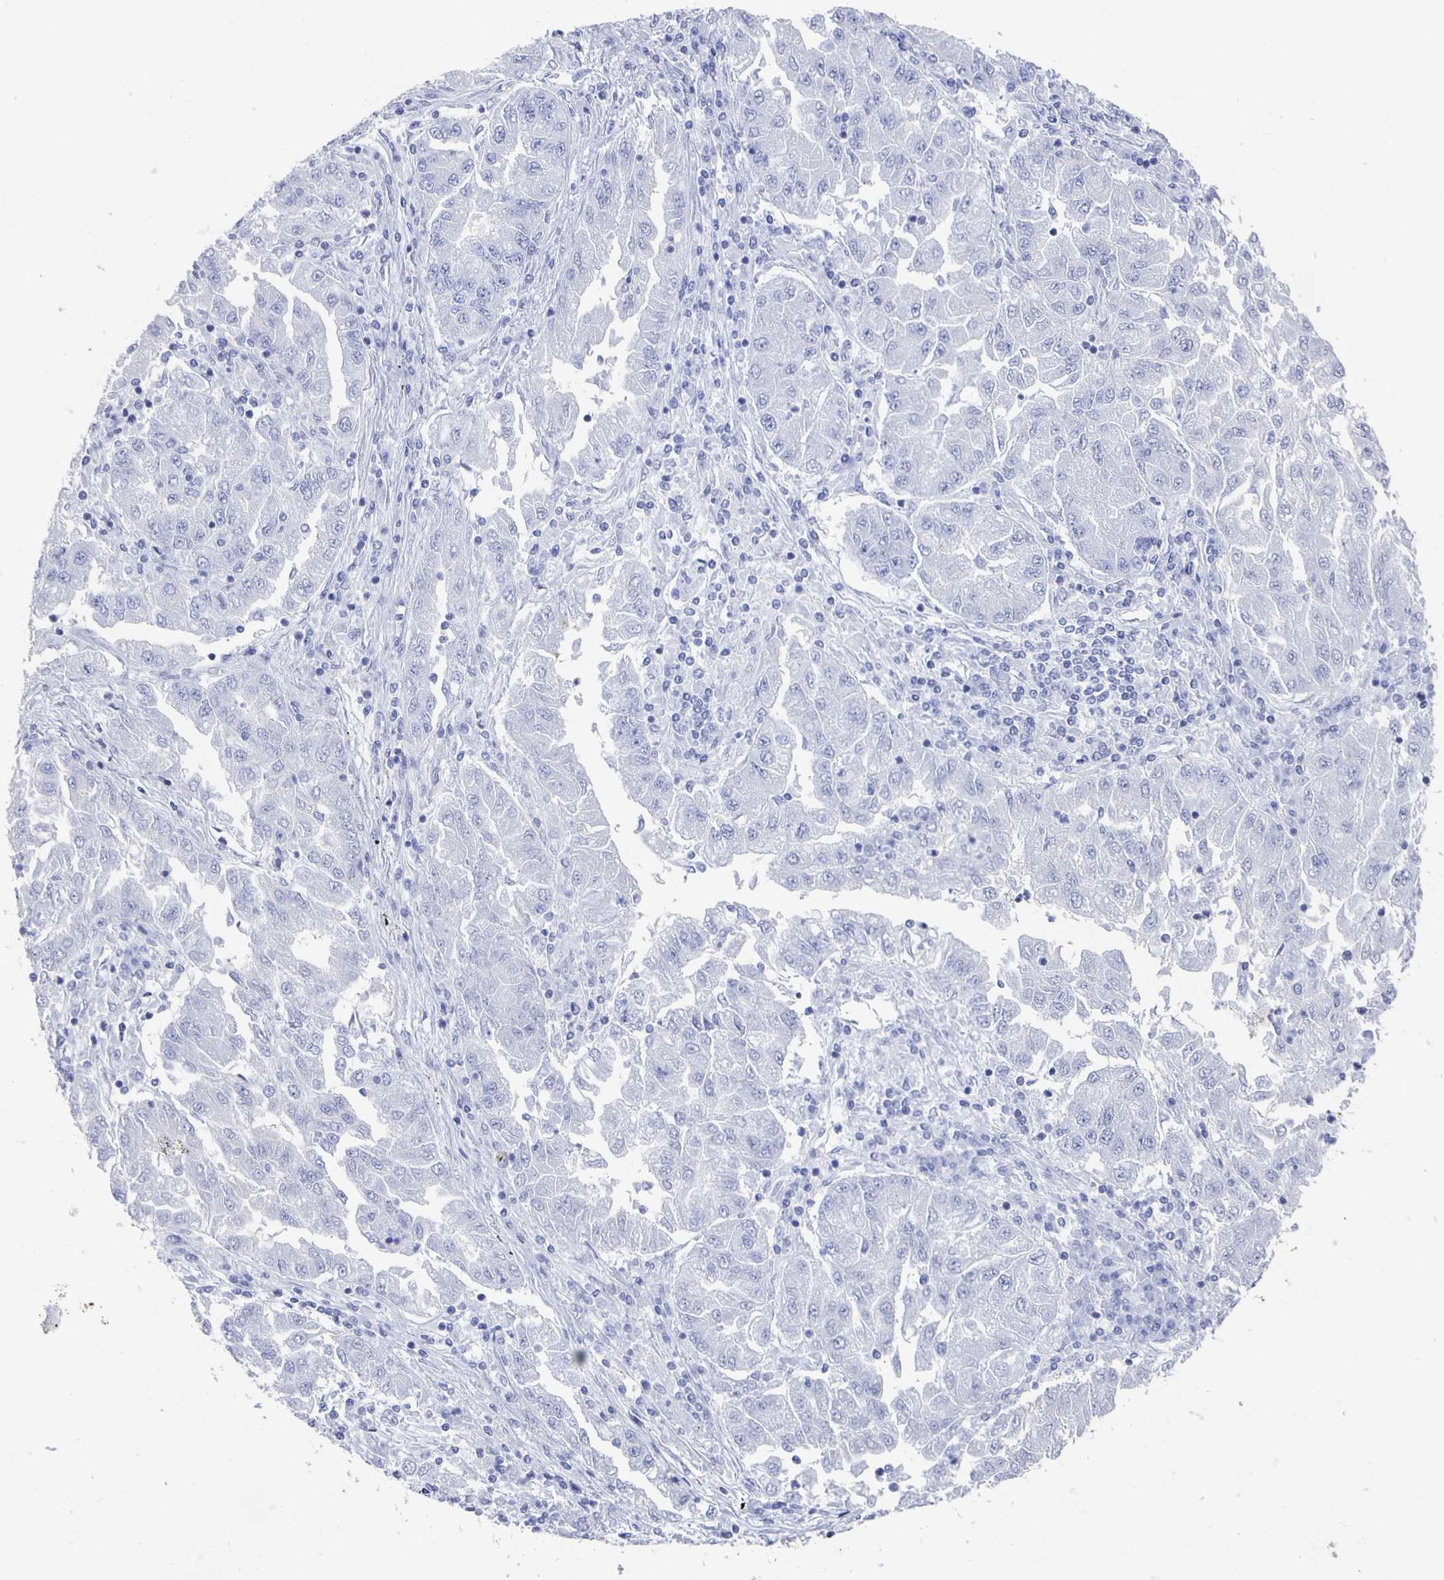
{"staining": {"intensity": "negative", "quantity": "none", "location": "none"}, "tissue": "lung cancer", "cell_type": "Tumor cells", "image_type": "cancer", "snomed": [{"axis": "morphology", "description": "Adenocarcinoma, NOS"}, {"axis": "morphology", "description": "Adenocarcinoma primary or metastatic"}, {"axis": "topography", "description": "Lung"}], "caption": "Protein analysis of adenocarcinoma primary or metastatic (lung) shows no significant positivity in tumor cells.", "gene": "SLC34A2", "patient": {"sex": "male", "age": 74}}